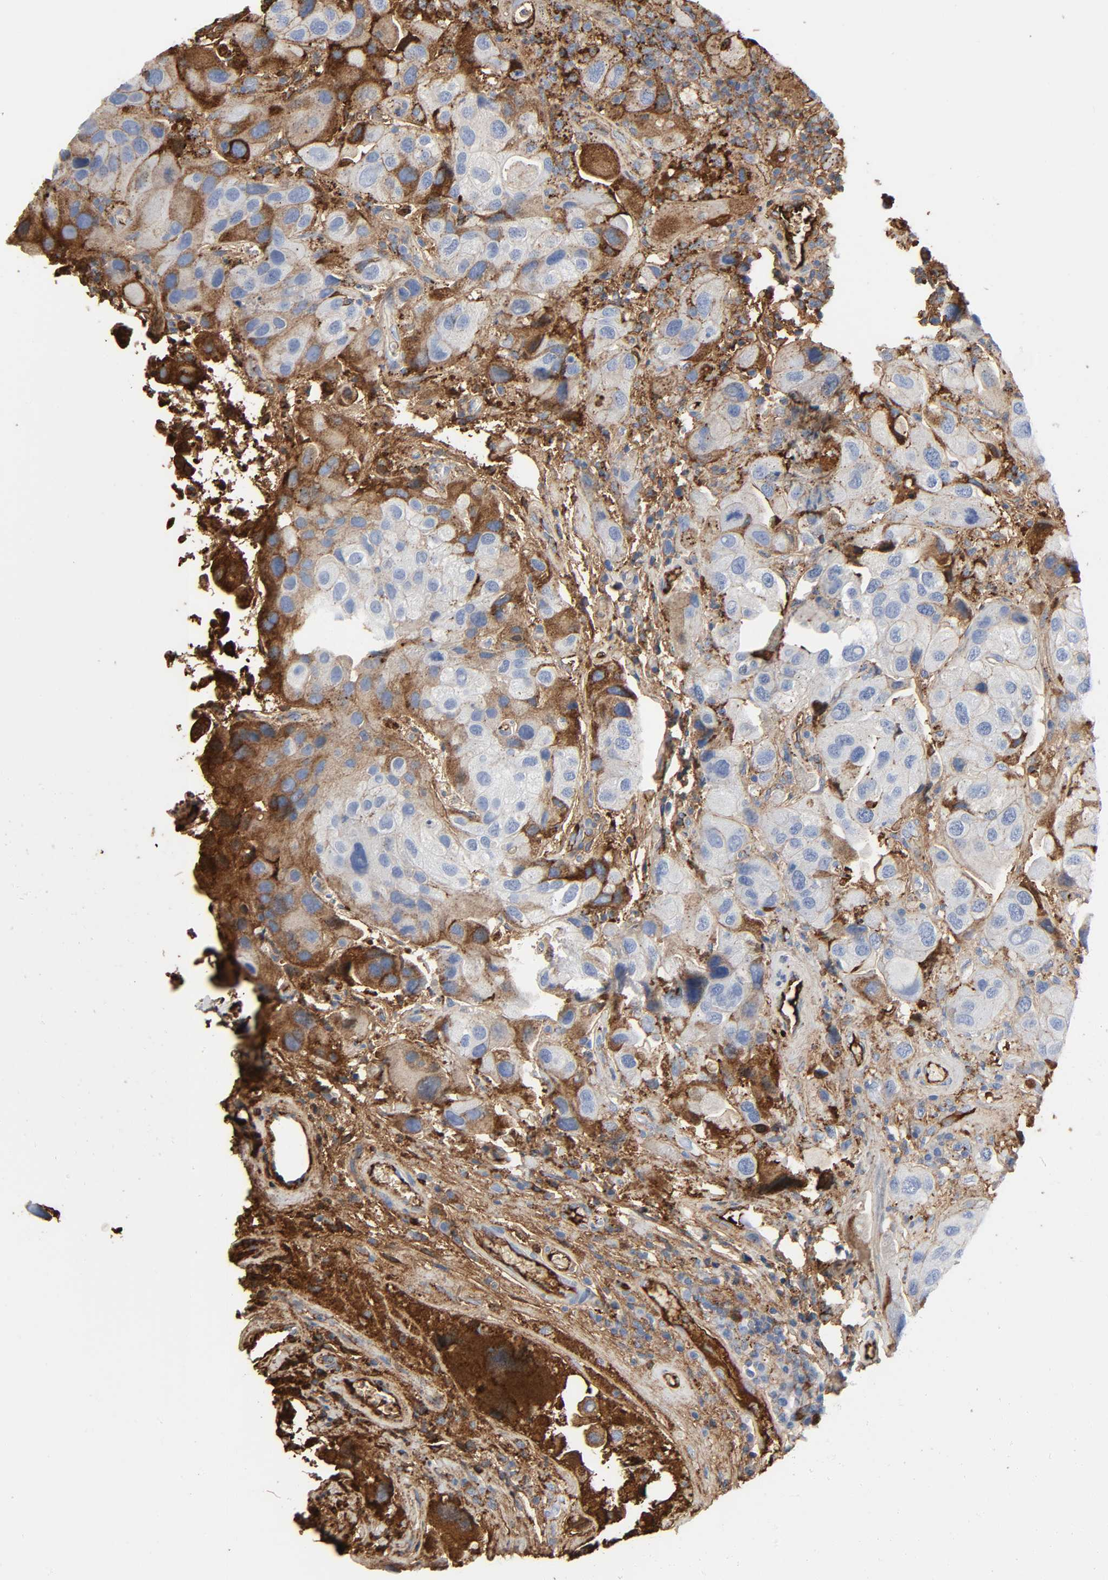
{"staining": {"intensity": "moderate", "quantity": "25%-75%", "location": "cytoplasmic/membranous"}, "tissue": "urothelial cancer", "cell_type": "Tumor cells", "image_type": "cancer", "snomed": [{"axis": "morphology", "description": "Urothelial carcinoma, High grade"}, {"axis": "topography", "description": "Urinary bladder"}], "caption": "High-grade urothelial carcinoma stained with a protein marker demonstrates moderate staining in tumor cells.", "gene": "C3", "patient": {"sex": "female", "age": 64}}